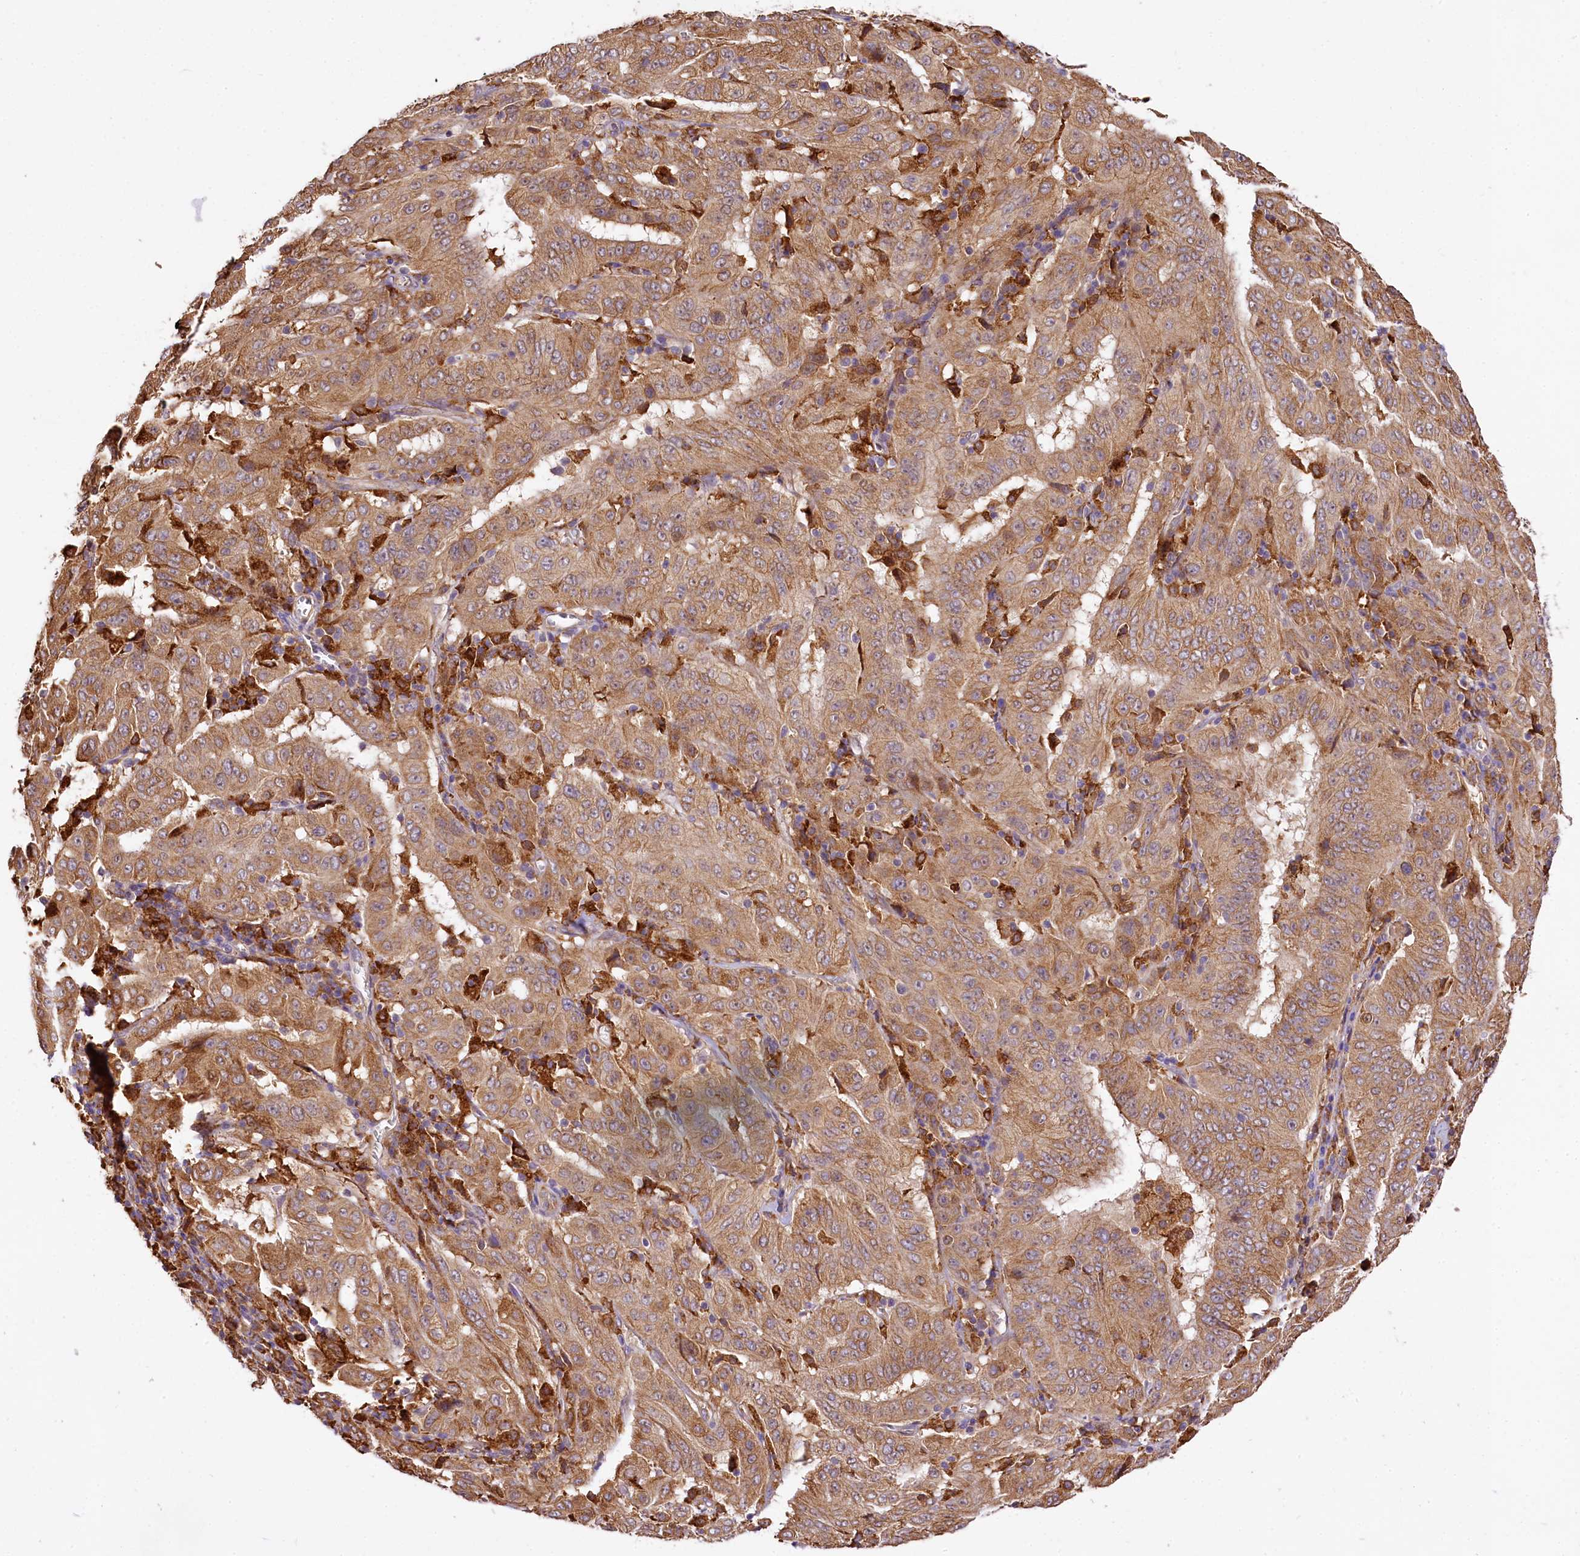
{"staining": {"intensity": "moderate", "quantity": ">75%", "location": "cytoplasmic/membranous"}, "tissue": "pancreatic cancer", "cell_type": "Tumor cells", "image_type": "cancer", "snomed": [{"axis": "morphology", "description": "Adenocarcinoma, NOS"}, {"axis": "topography", "description": "Pancreas"}], "caption": "Adenocarcinoma (pancreatic) tissue demonstrates moderate cytoplasmic/membranous positivity in about >75% of tumor cells Immunohistochemistry stains the protein in brown and the nuclei are stained blue.", "gene": "PPIP5K2", "patient": {"sex": "male", "age": 63}}